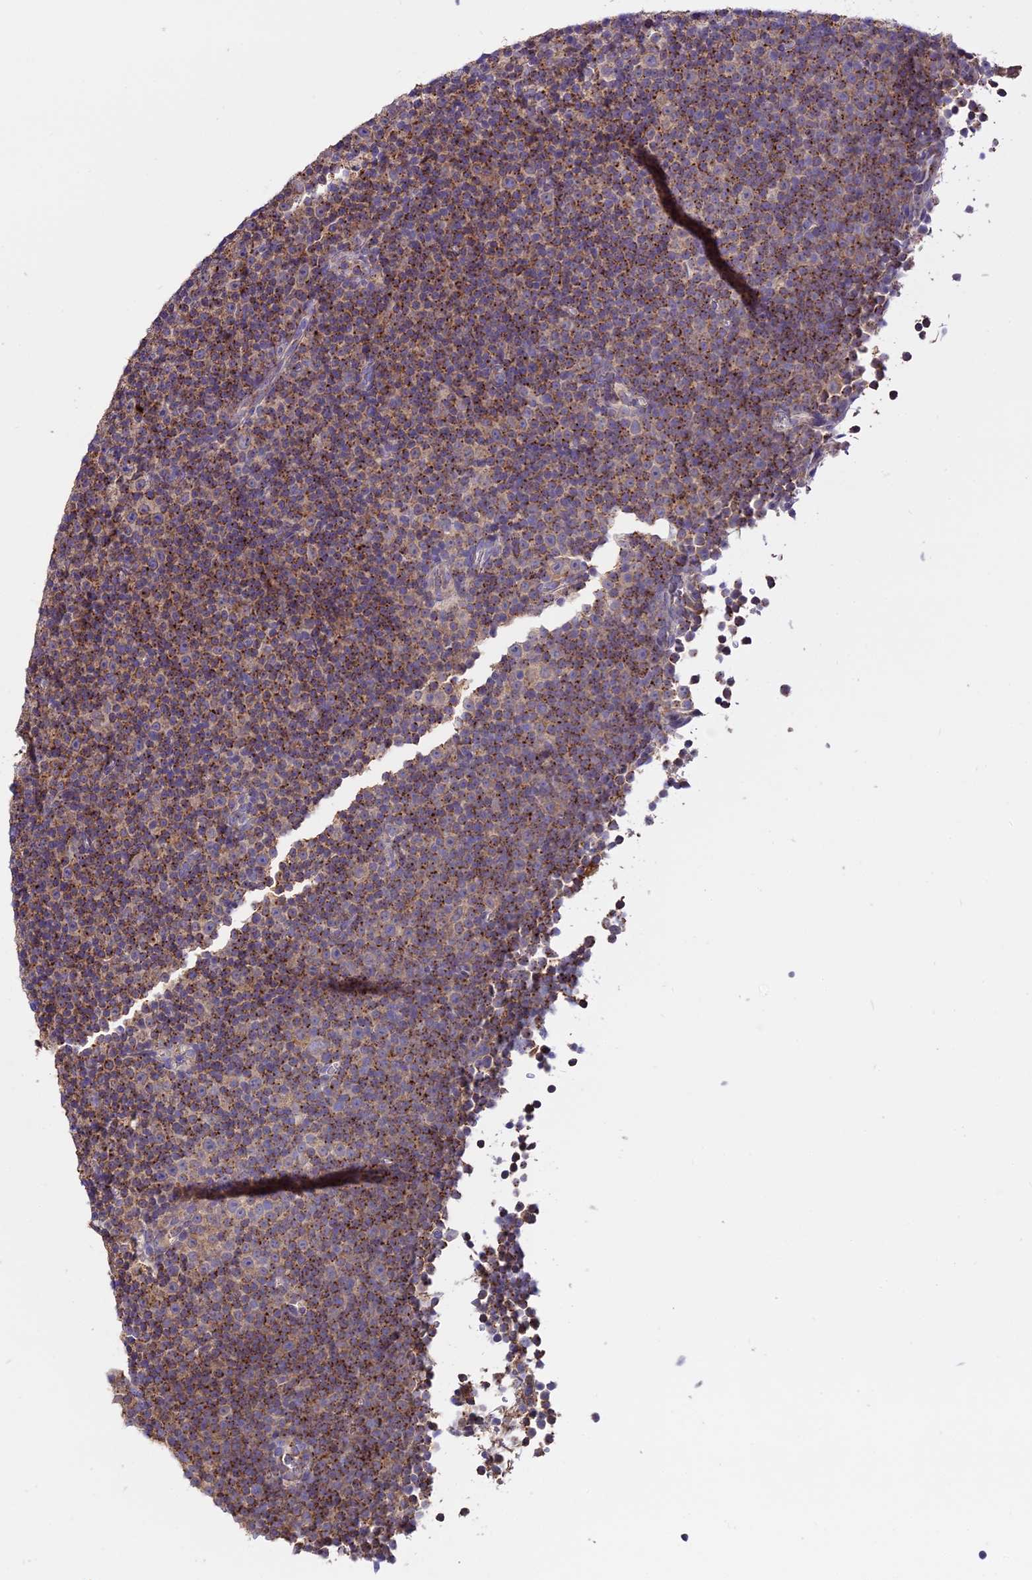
{"staining": {"intensity": "moderate", "quantity": ">75%", "location": "cytoplasmic/membranous"}, "tissue": "lymphoma", "cell_type": "Tumor cells", "image_type": "cancer", "snomed": [{"axis": "morphology", "description": "Malignant lymphoma, non-Hodgkin's type, Low grade"}, {"axis": "topography", "description": "Lymph node"}], "caption": "Protein positivity by immunohistochemistry demonstrates moderate cytoplasmic/membranous staining in approximately >75% of tumor cells in malignant lymphoma, non-Hodgkin's type (low-grade).", "gene": "PEX19", "patient": {"sex": "female", "age": 67}}